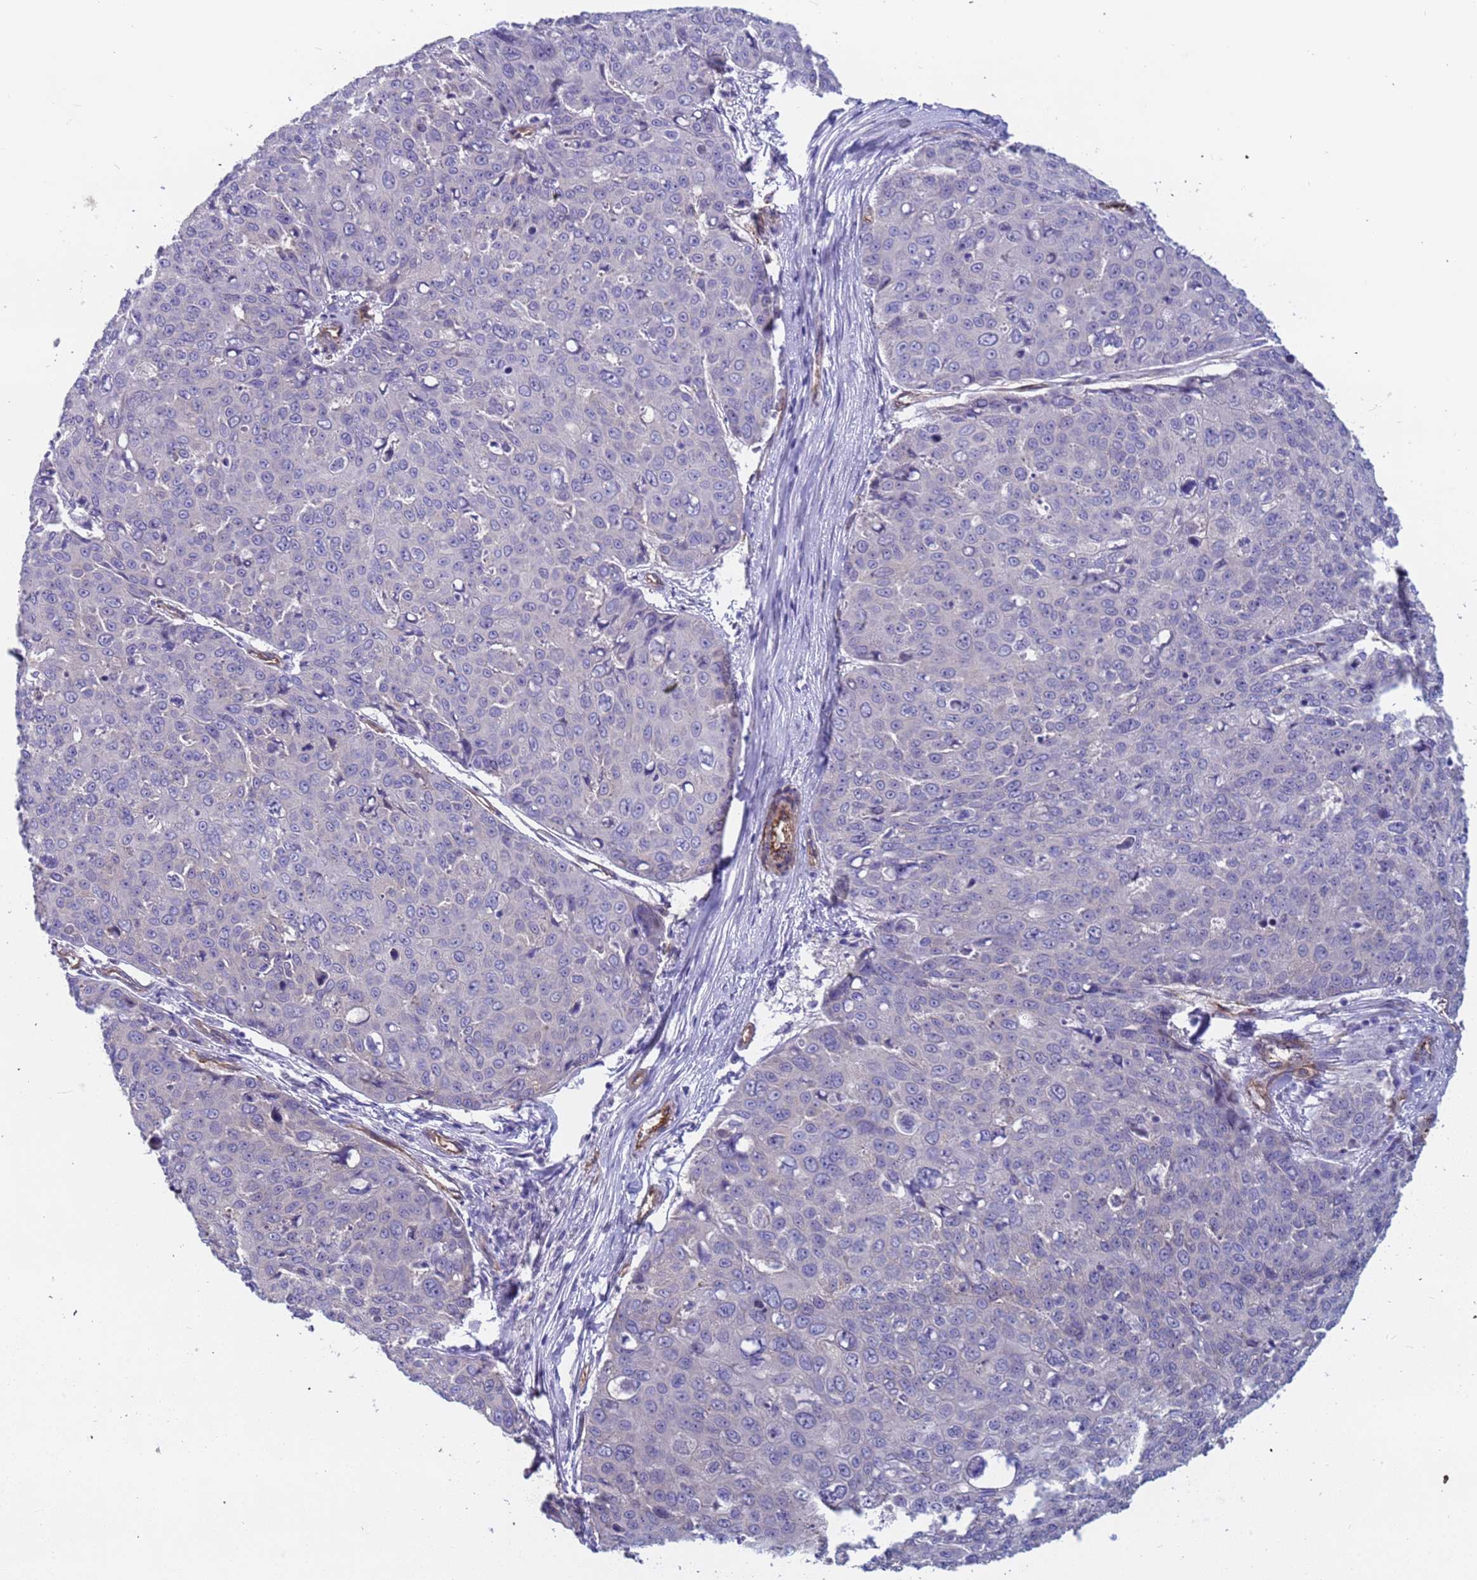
{"staining": {"intensity": "negative", "quantity": "none", "location": "none"}, "tissue": "skin cancer", "cell_type": "Tumor cells", "image_type": "cancer", "snomed": [{"axis": "morphology", "description": "Squamous cell carcinoma, NOS"}, {"axis": "topography", "description": "Skin"}], "caption": "This is an immunohistochemistry photomicrograph of human skin cancer (squamous cell carcinoma). There is no positivity in tumor cells.", "gene": "EHD2", "patient": {"sex": "male", "age": 71}}